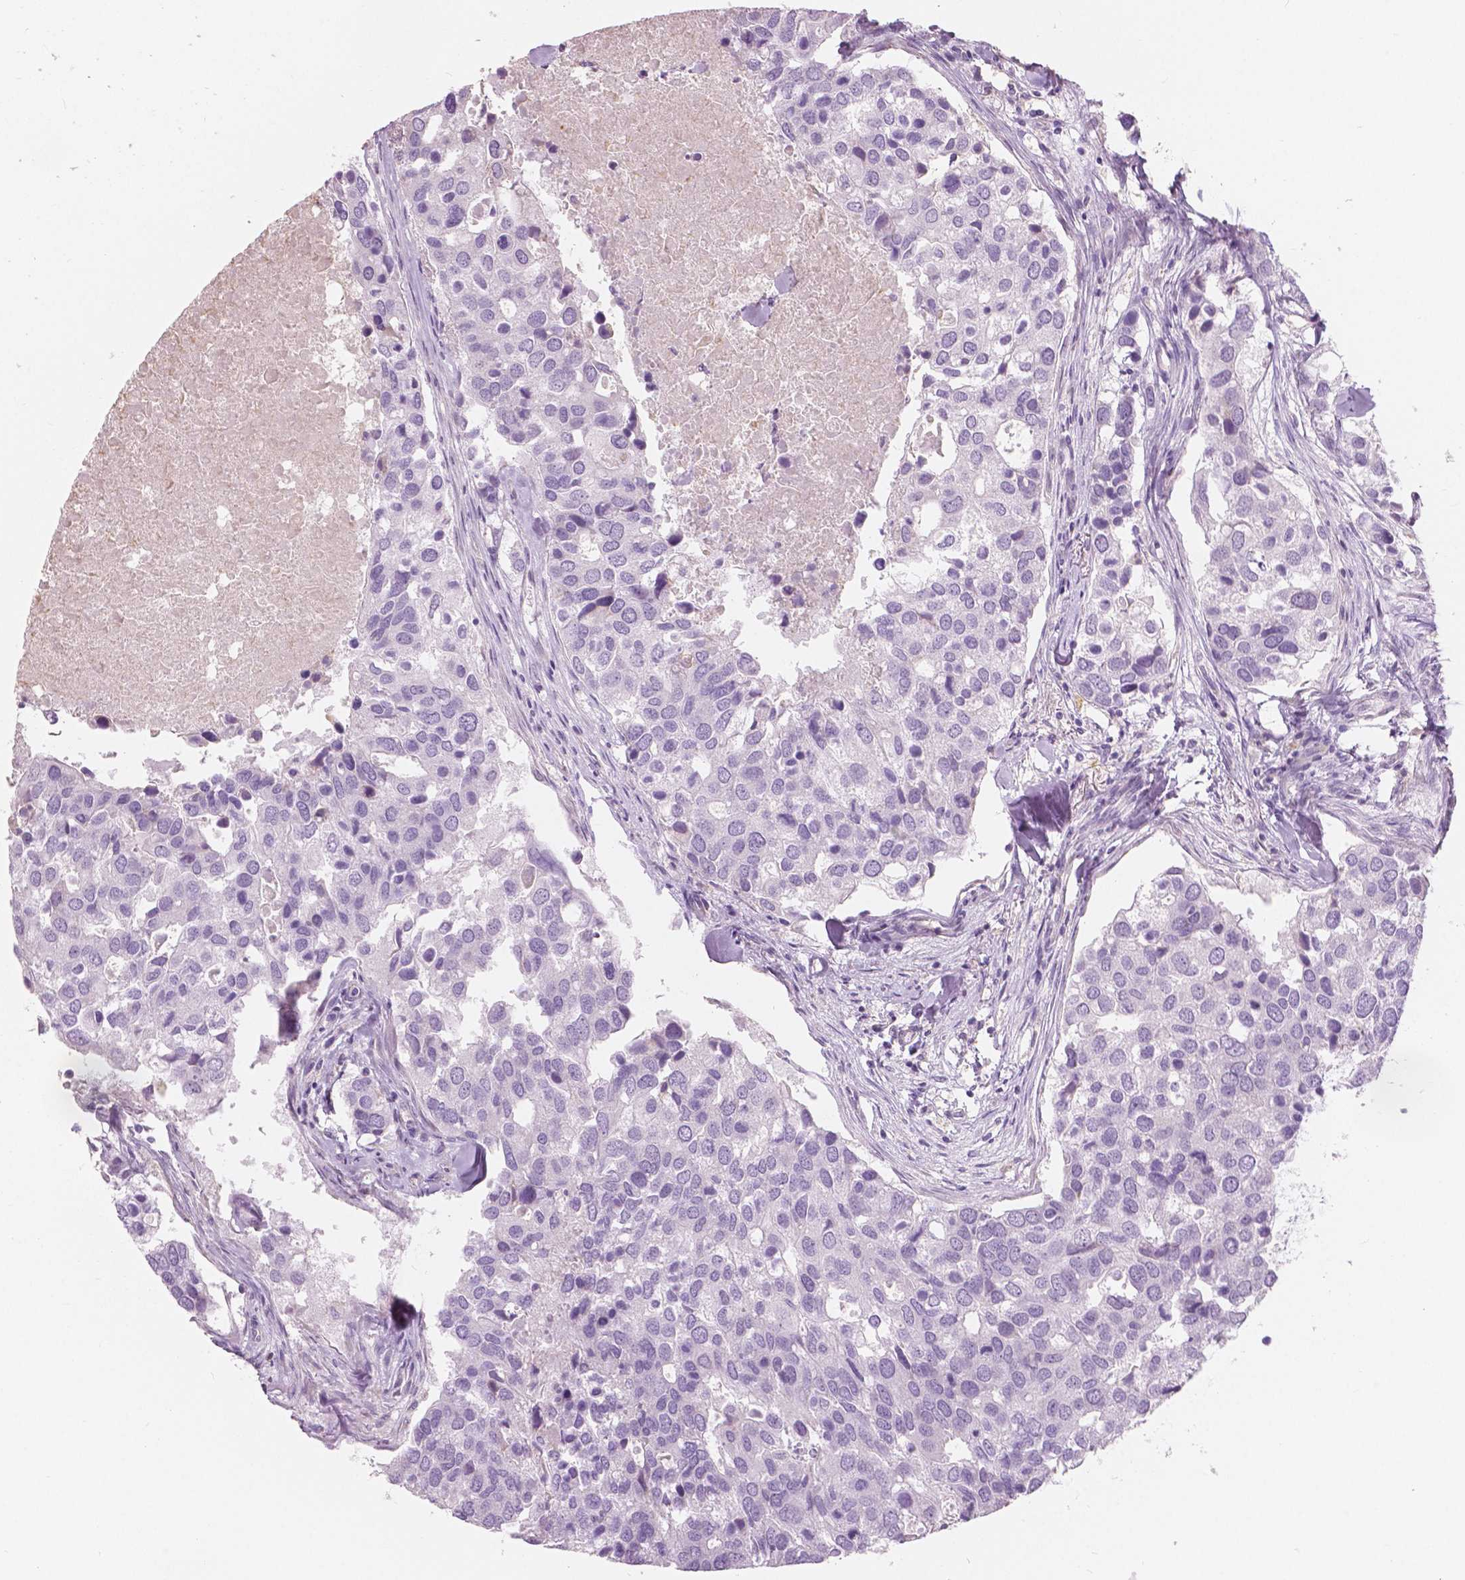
{"staining": {"intensity": "negative", "quantity": "none", "location": "none"}, "tissue": "breast cancer", "cell_type": "Tumor cells", "image_type": "cancer", "snomed": [{"axis": "morphology", "description": "Duct carcinoma"}, {"axis": "topography", "description": "Breast"}], "caption": "IHC histopathology image of breast cancer (invasive ductal carcinoma) stained for a protein (brown), which demonstrates no positivity in tumor cells. The staining is performed using DAB (3,3'-diaminobenzidine) brown chromogen with nuclei counter-stained in using hematoxylin.", "gene": "CXCR2", "patient": {"sex": "female", "age": 83}}